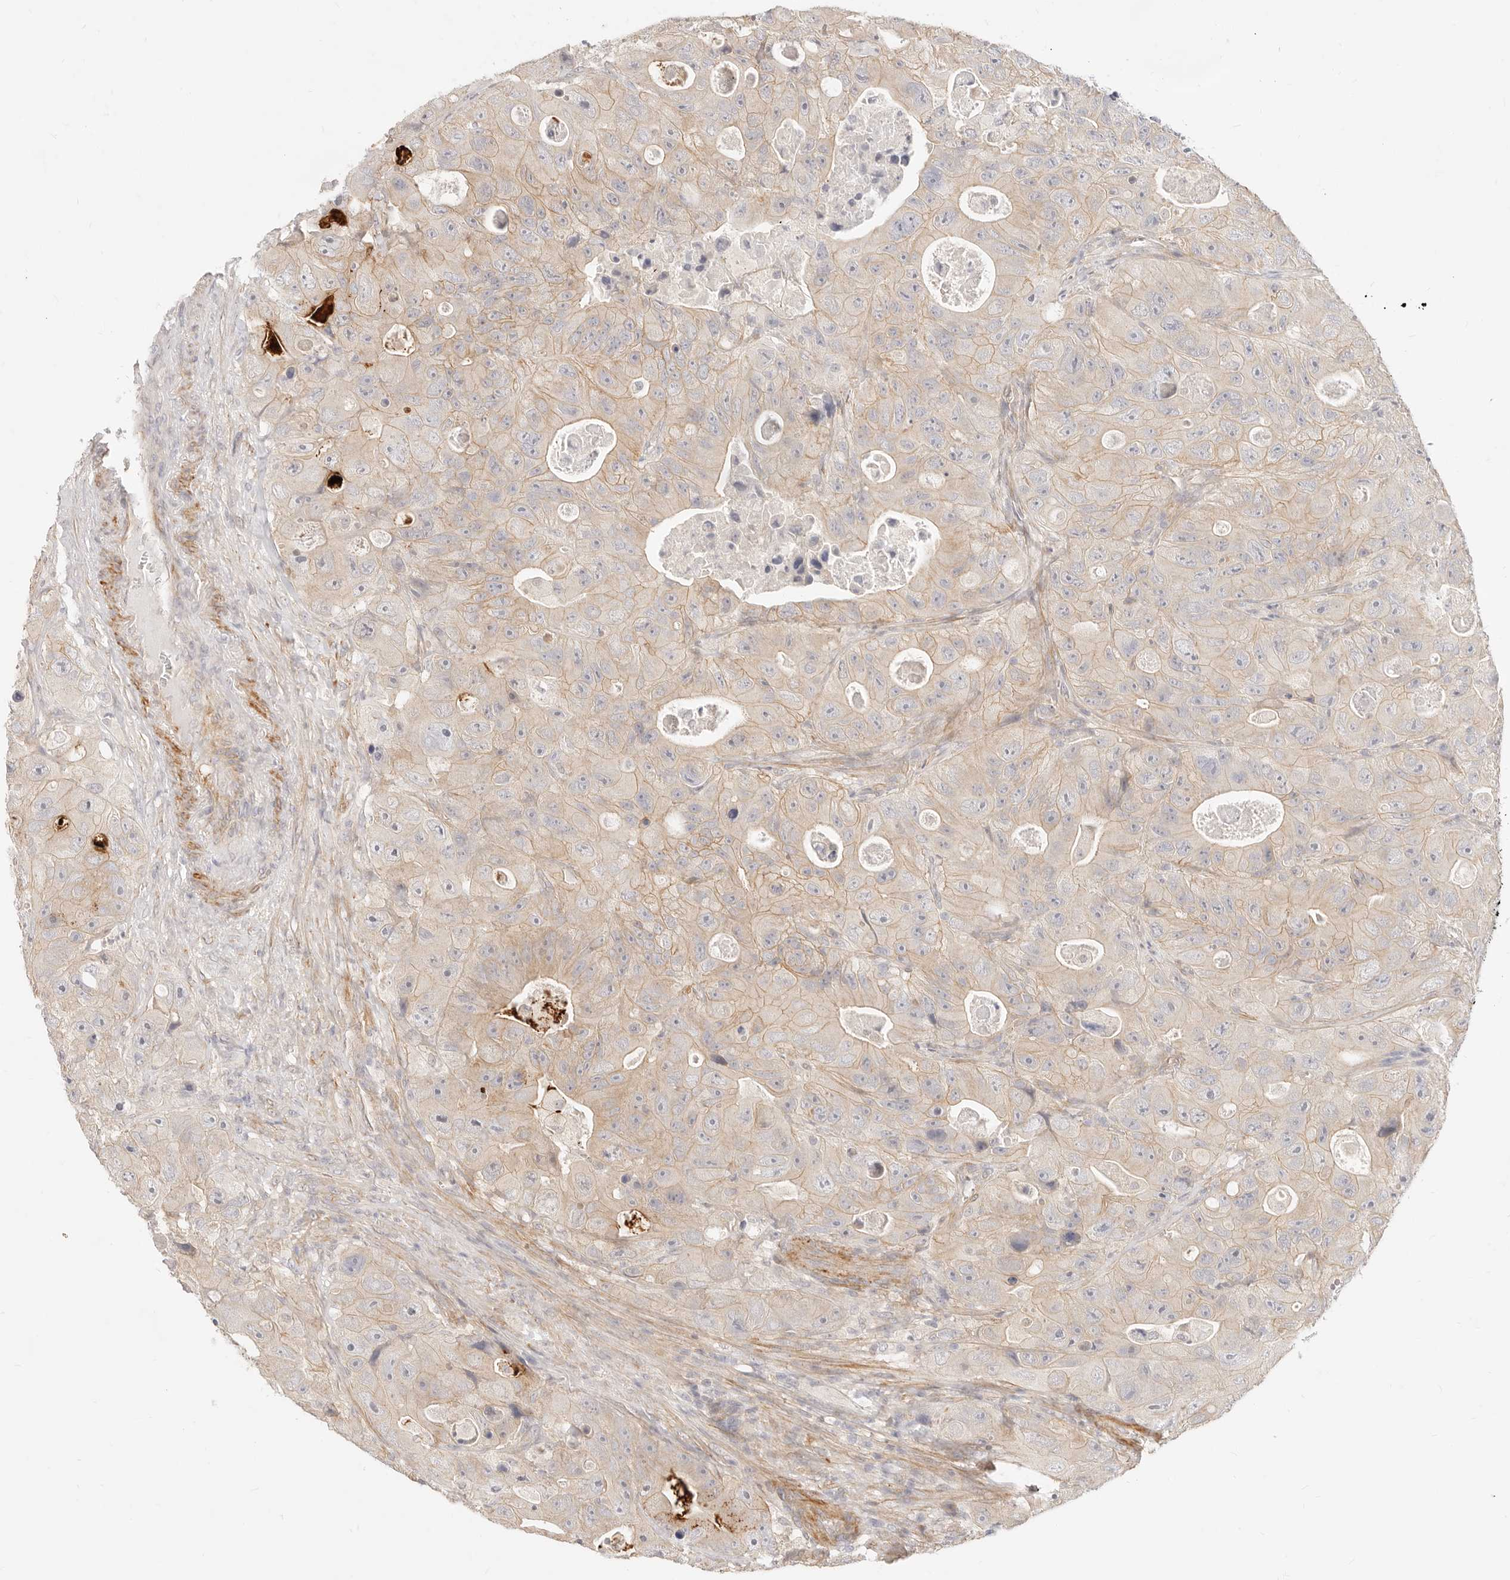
{"staining": {"intensity": "weak", "quantity": ">75%", "location": "cytoplasmic/membranous"}, "tissue": "colorectal cancer", "cell_type": "Tumor cells", "image_type": "cancer", "snomed": [{"axis": "morphology", "description": "Adenocarcinoma, NOS"}, {"axis": "topography", "description": "Colon"}], "caption": "IHC (DAB (3,3'-diaminobenzidine)) staining of human colorectal adenocarcinoma reveals weak cytoplasmic/membranous protein staining in approximately >75% of tumor cells. (IHC, brightfield microscopy, high magnification).", "gene": "UBXN10", "patient": {"sex": "female", "age": 46}}